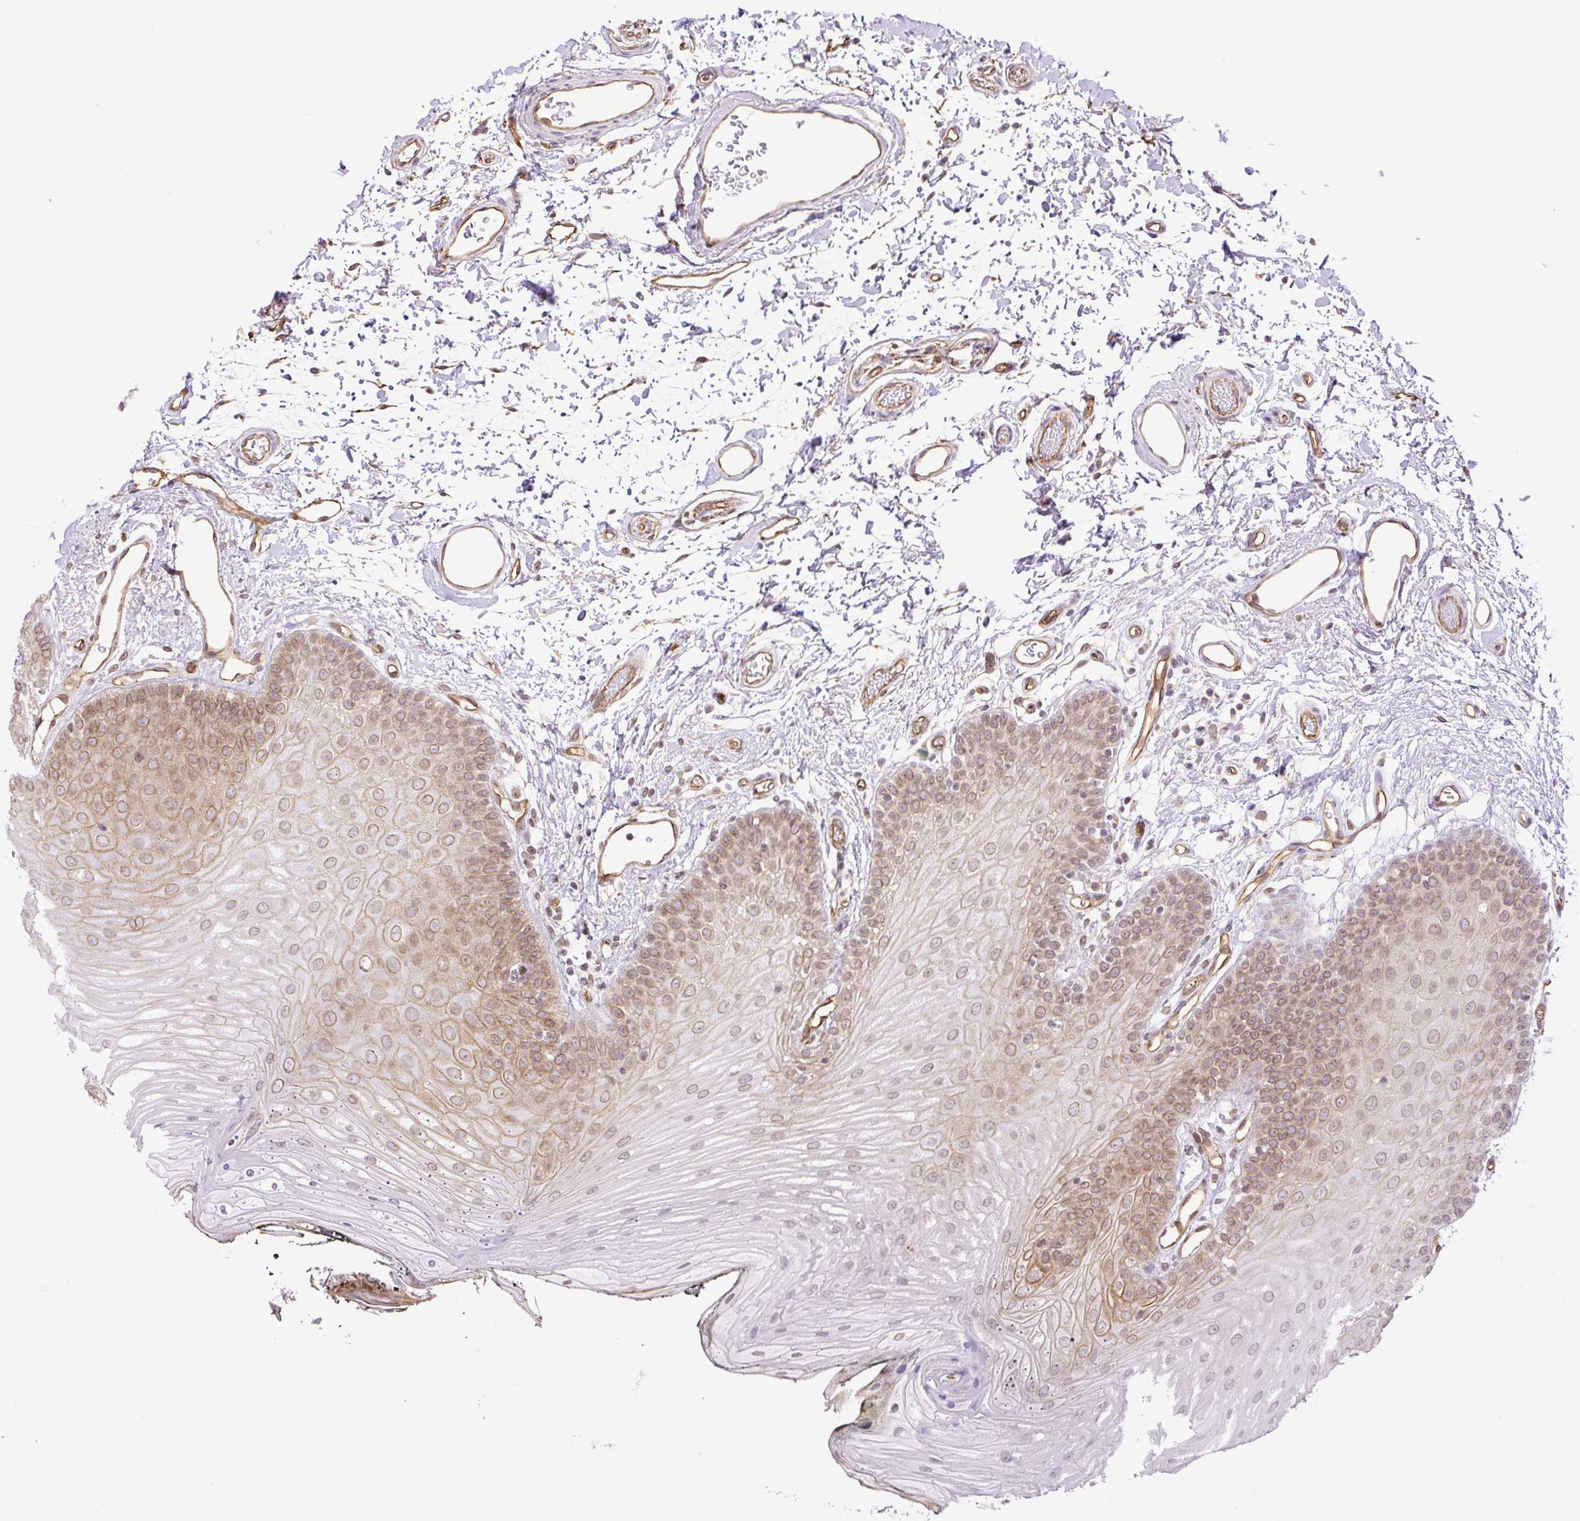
{"staining": {"intensity": "weak", "quantity": ">75%", "location": "cytoplasmic/membranous,nuclear"}, "tissue": "oral mucosa", "cell_type": "Squamous epithelial cells", "image_type": "normal", "snomed": [{"axis": "morphology", "description": "Normal tissue, NOS"}, {"axis": "morphology", "description": "Squamous cell carcinoma, NOS"}, {"axis": "topography", "description": "Oral tissue"}, {"axis": "topography", "description": "Head-Neck"}], "caption": "Squamous epithelial cells reveal weak cytoplasmic/membranous,nuclear positivity in about >75% of cells in benign oral mucosa.", "gene": "MYO5C", "patient": {"sex": "female", "age": 81}}